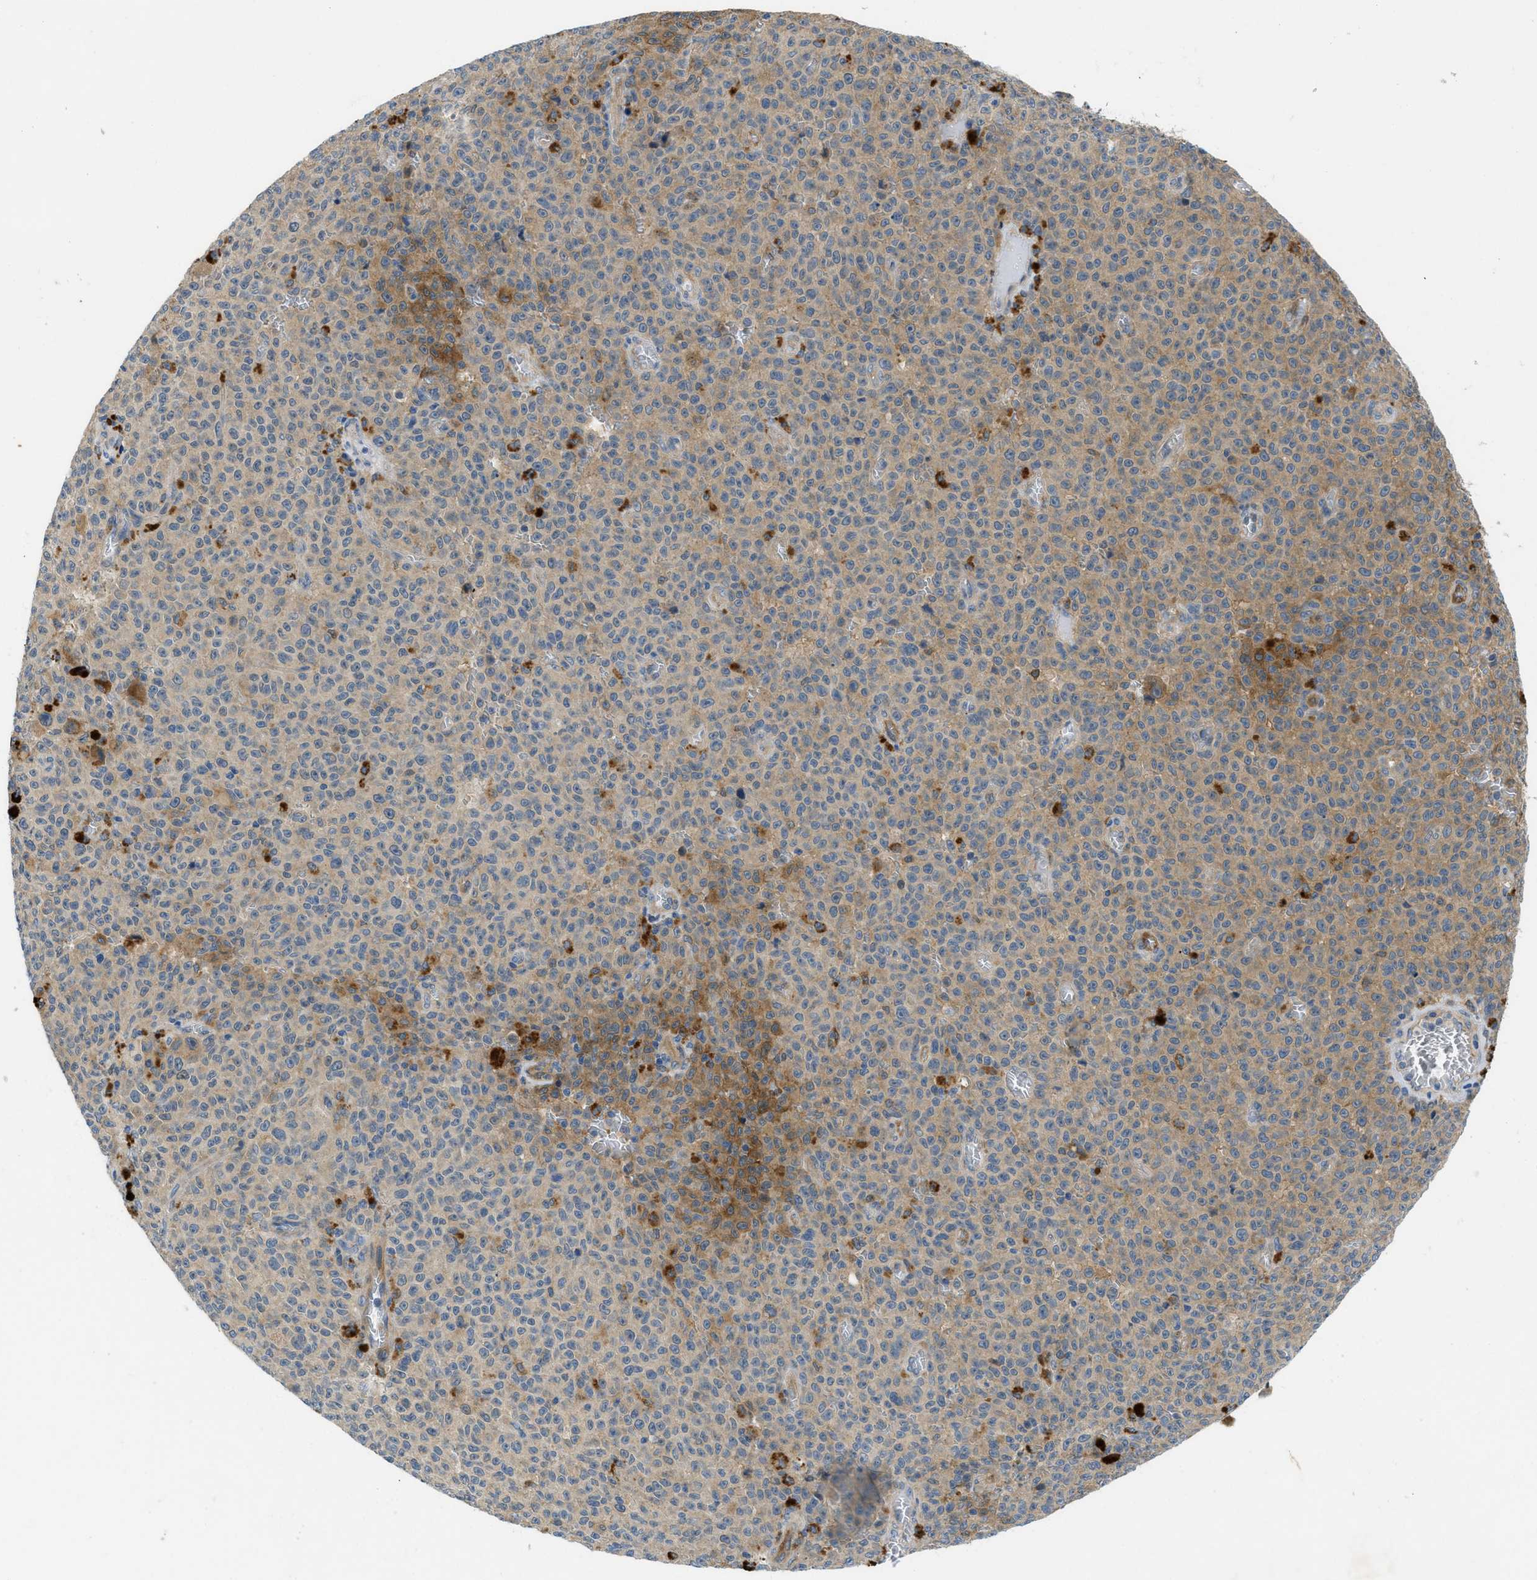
{"staining": {"intensity": "moderate", "quantity": "25%-75%", "location": "cytoplasmic/membranous"}, "tissue": "melanoma", "cell_type": "Tumor cells", "image_type": "cancer", "snomed": [{"axis": "morphology", "description": "Malignant melanoma, NOS"}, {"axis": "topography", "description": "Skin"}], "caption": "DAB immunohistochemical staining of melanoma demonstrates moderate cytoplasmic/membranous protein expression in approximately 25%-75% of tumor cells. Immunohistochemistry stains the protein in brown and the nuclei are stained blue.", "gene": "RIPK2", "patient": {"sex": "female", "age": 82}}